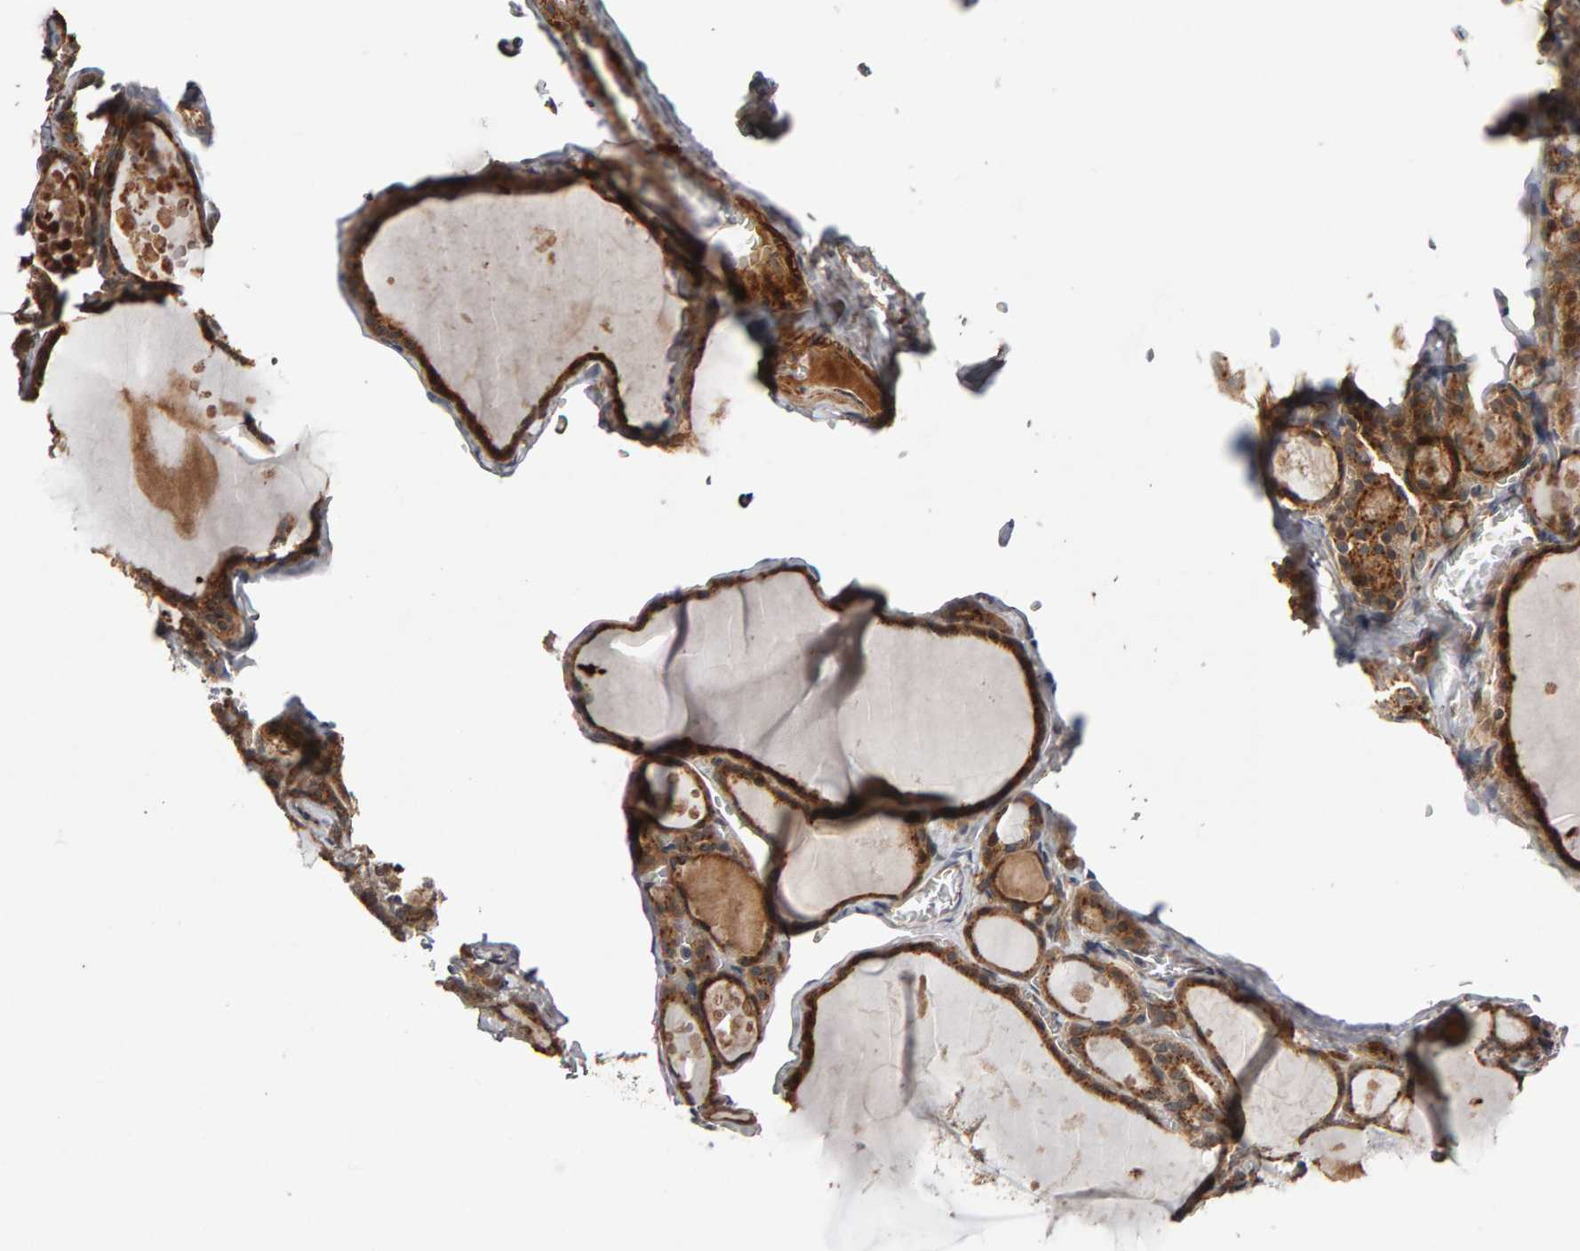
{"staining": {"intensity": "strong", "quantity": ">75%", "location": "cytoplasmic/membranous"}, "tissue": "thyroid gland", "cell_type": "Glandular cells", "image_type": "normal", "snomed": [{"axis": "morphology", "description": "Normal tissue, NOS"}, {"axis": "topography", "description": "Thyroid gland"}], "caption": "Immunohistochemistry photomicrograph of normal thyroid gland stained for a protein (brown), which demonstrates high levels of strong cytoplasmic/membranous staining in approximately >75% of glandular cells.", "gene": "CANT1", "patient": {"sex": "male", "age": 56}}